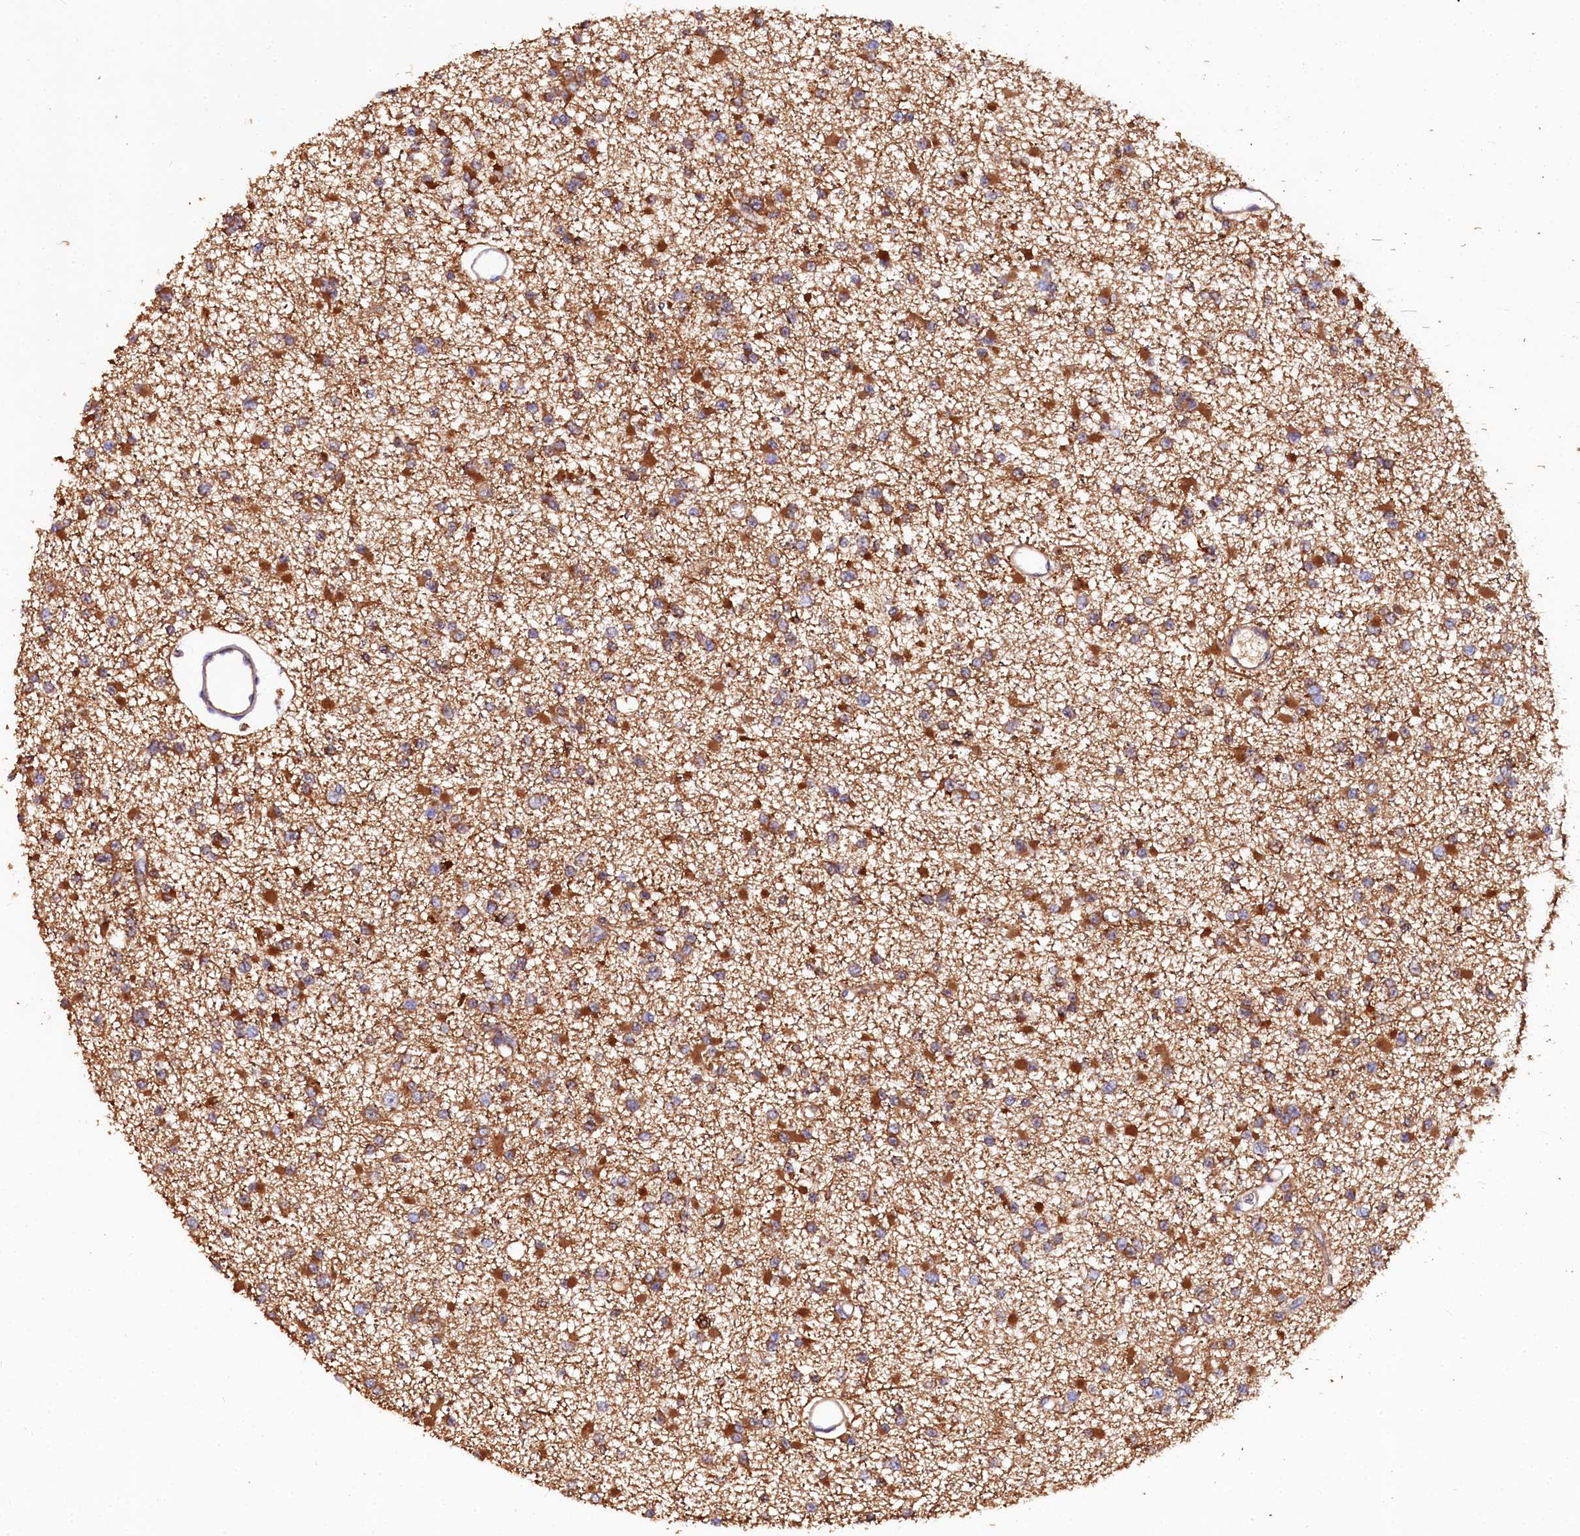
{"staining": {"intensity": "moderate", "quantity": ">75%", "location": "cytoplasmic/membranous"}, "tissue": "glioma", "cell_type": "Tumor cells", "image_type": "cancer", "snomed": [{"axis": "morphology", "description": "Glioma, malignant, Low grade"}, {"axis": "topography", "description": "Brain"}], "caption": "Immunohistochemistry photomicrograph of human low-grade glioma (malignant) stained for a protein (brown), which reveals medium levels of moderate cytoplasmic/membranous staining in approximately >75% of tumor cells.", "gene": "APPL2", "patient": {"sex": "female", "age": 22}}